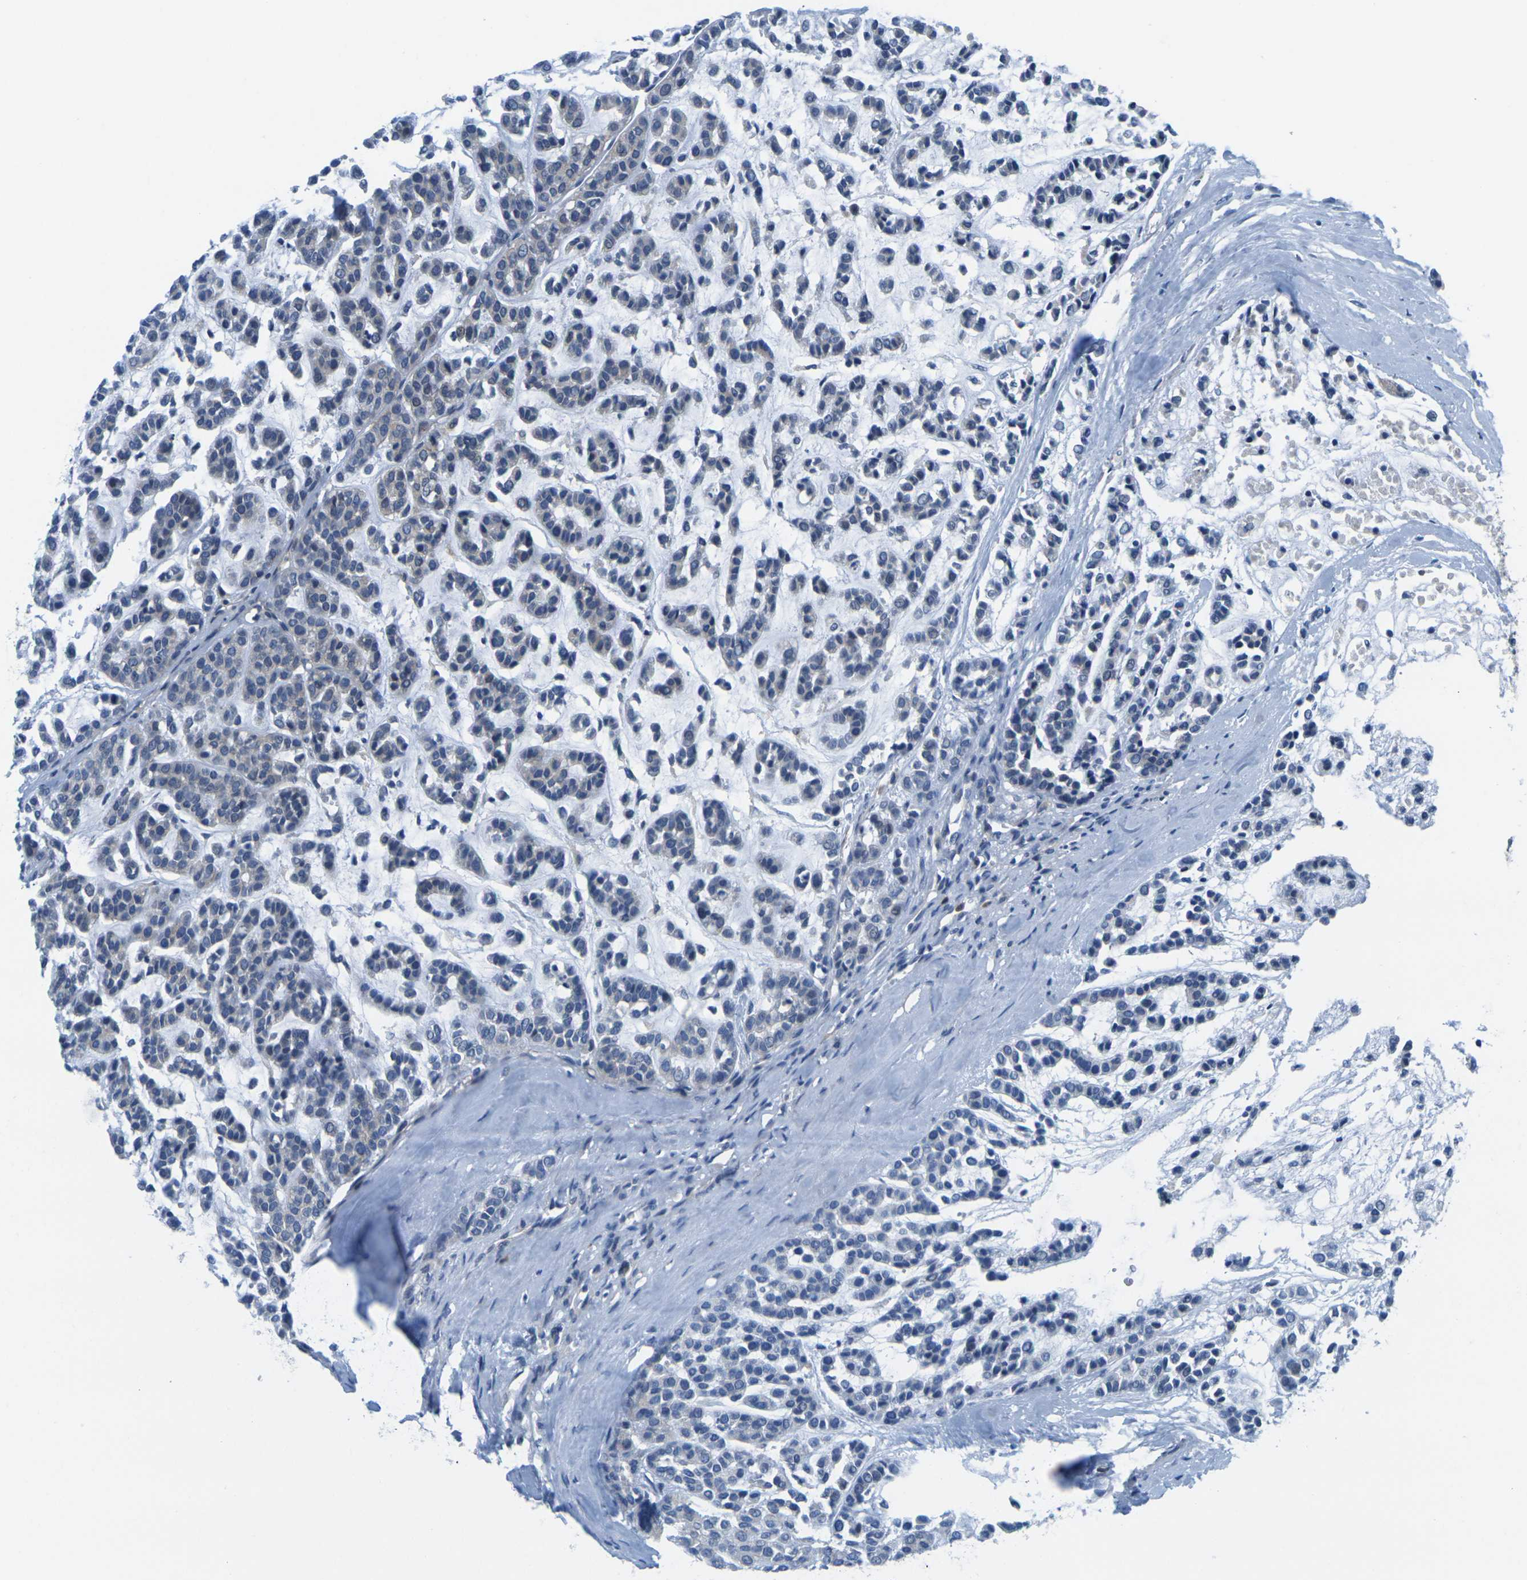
{"staining": {"intensity": "negative", "quantity": "none", "location": "none"}, "tissue": "head and neck cancer", "cell_type": "Tumor cells", "image_type": "cancer", "snomed": [{"axis": "morphology", "description": "Adenocarcinoma, NOS"}, {"axis": "morphology", "description": "Adenoma, NOS"}, {"axis": "topography", "description": "Head-Neck"}], "caption": "This is an IHC image of adenocarcinoma (head and neck). There is no expression in tumor cells.", "gene": "CD3D", "patient": {"sex": "female", "age": 55}}